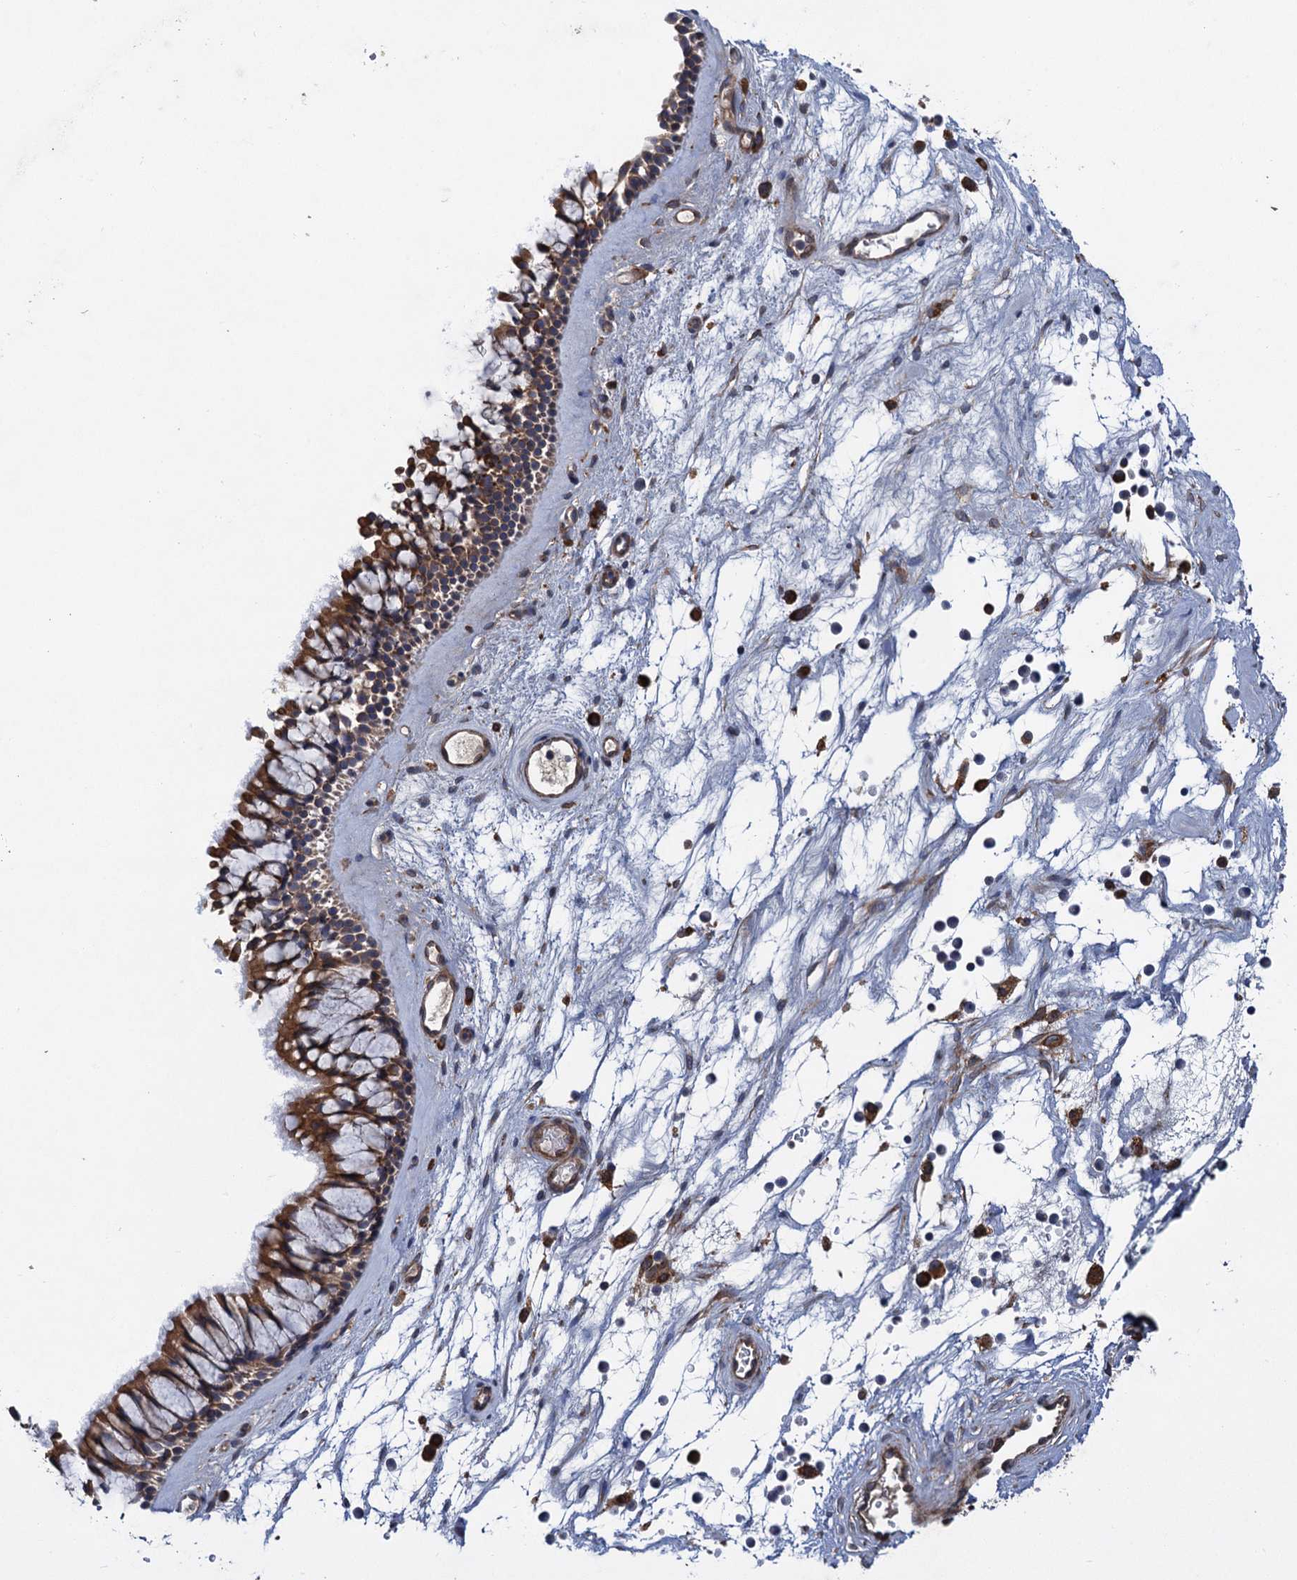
{"staining": {"intensity": "strong", "quantity": ">75%", "location": "cytoplasmic/membranous"}, "tissue": "nasopharynx", "cell_type": "Respiratory epithelial cells", "image_type": "normal", "snomed": [{"axis": "morphology", "description": "Normal tissue, NOS"}, {"axis": "topography", "description": "Nasopharynx"}], "caption": "IHC photomicrograph of normal nasopharynx: human nasopharynx stained using immunohistochemistry (IHC) demonstrates high levels of strong protein expression localized specifically in the cytoplasmic/membranous of respiratory epithelial cells, appearing as a cytoplasmic/membranous brown color.", "gene": "ARMC5", "patient": {"sex": "male", "age": 64}}